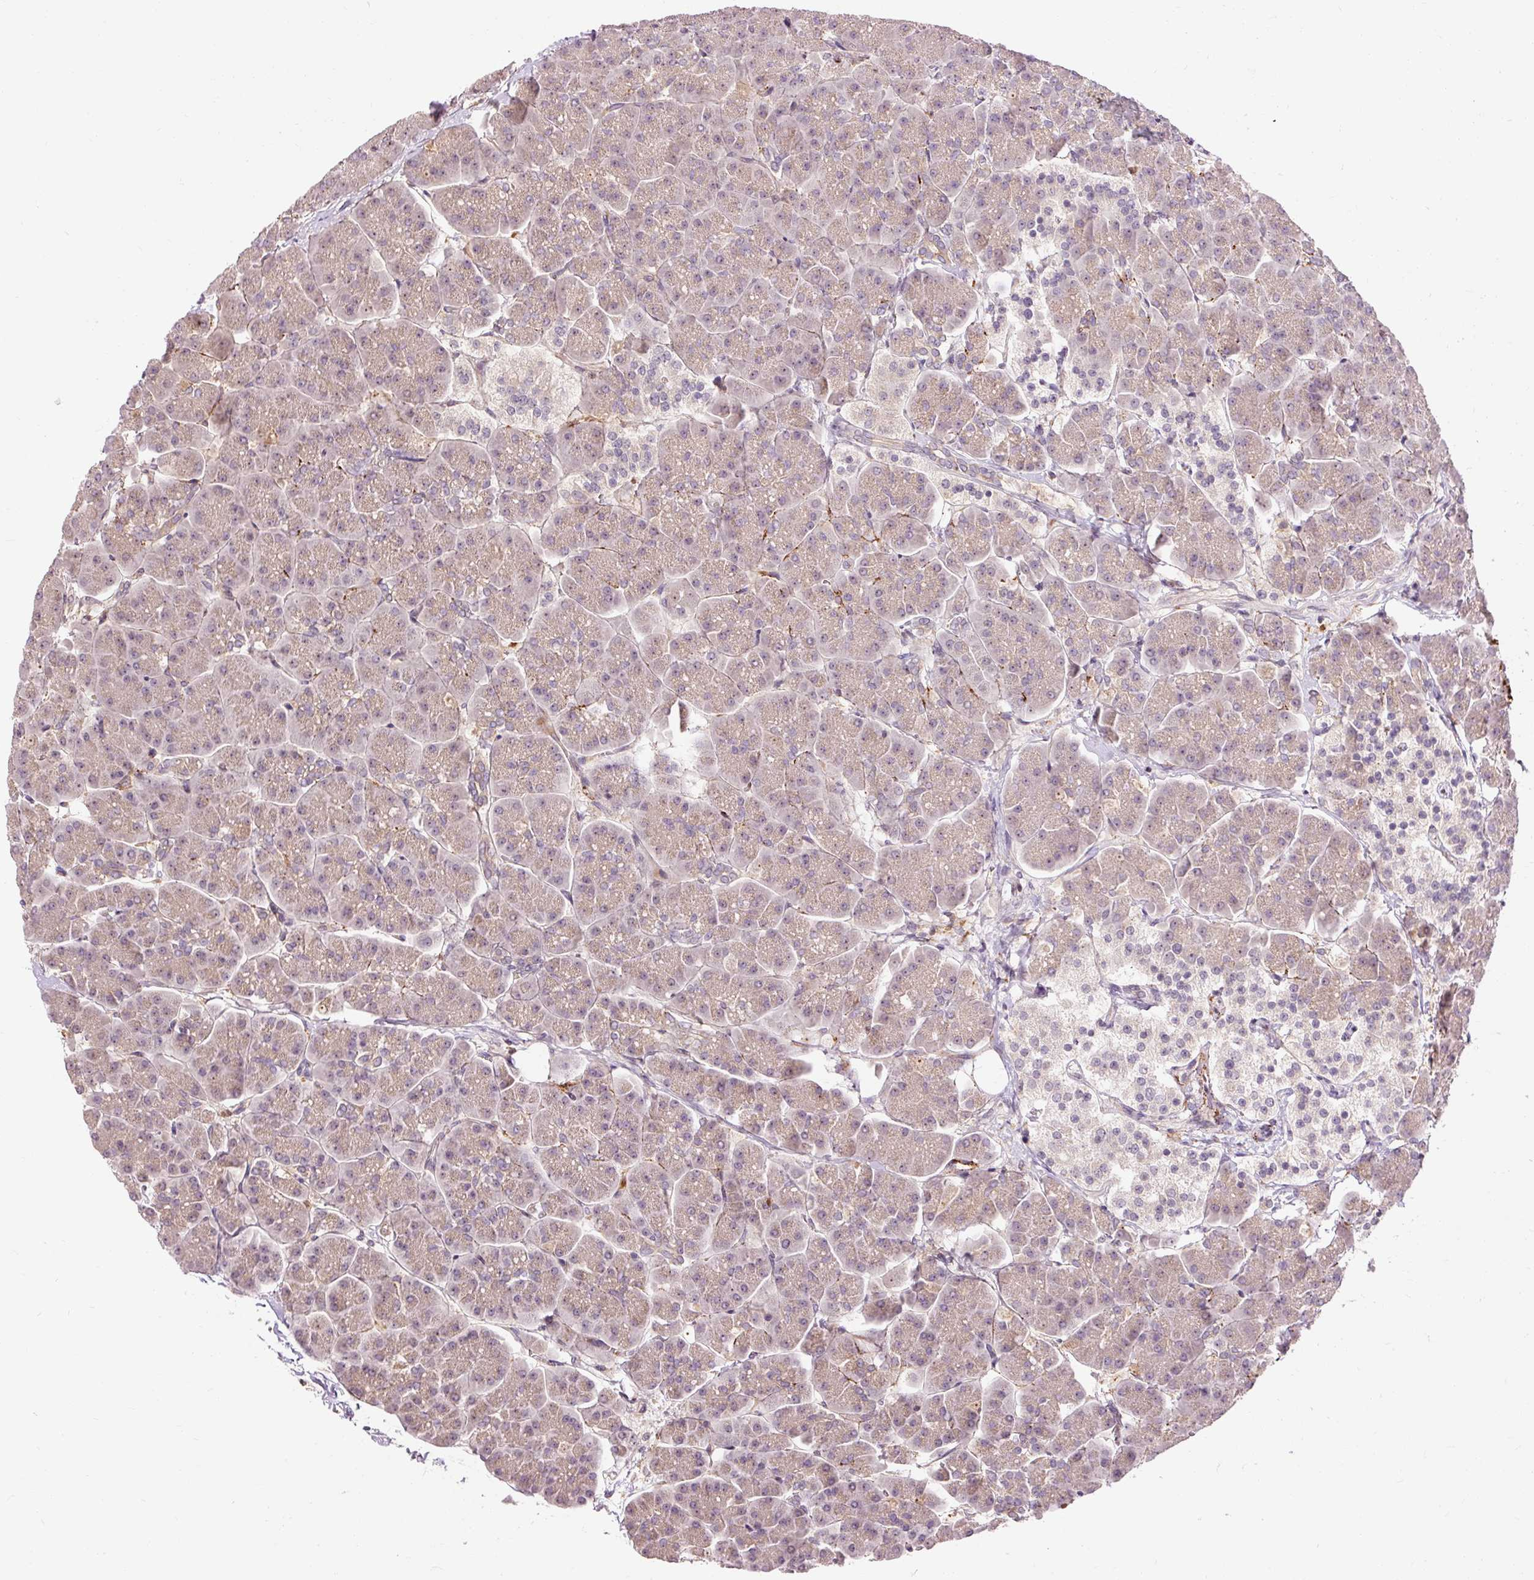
{"staining": {"intensity": "weak", "quantity": "25%-75%", "location": "cytoplasmic/membranous"}, "tissue": "pancreas", "cell_type": "Exocrine glandular cells", "image_type": "normal", "snomed": [{"axis": "morphology", "description": "Normal tissue, NOS"}, {"axis": "topography", "description": "Pancreas"}, {"axis": "topography", "description": "Peripheral nerve tissue"}], "caption": "An IHC micrograph of normal tissue is shown. Protein staining in brown highlights weak cytoplasmic/membranous positivity in pancreas within exocrine glandular cells.", "gene": "CEBPZ", "patient": {"sex": "male", "age": 54}}